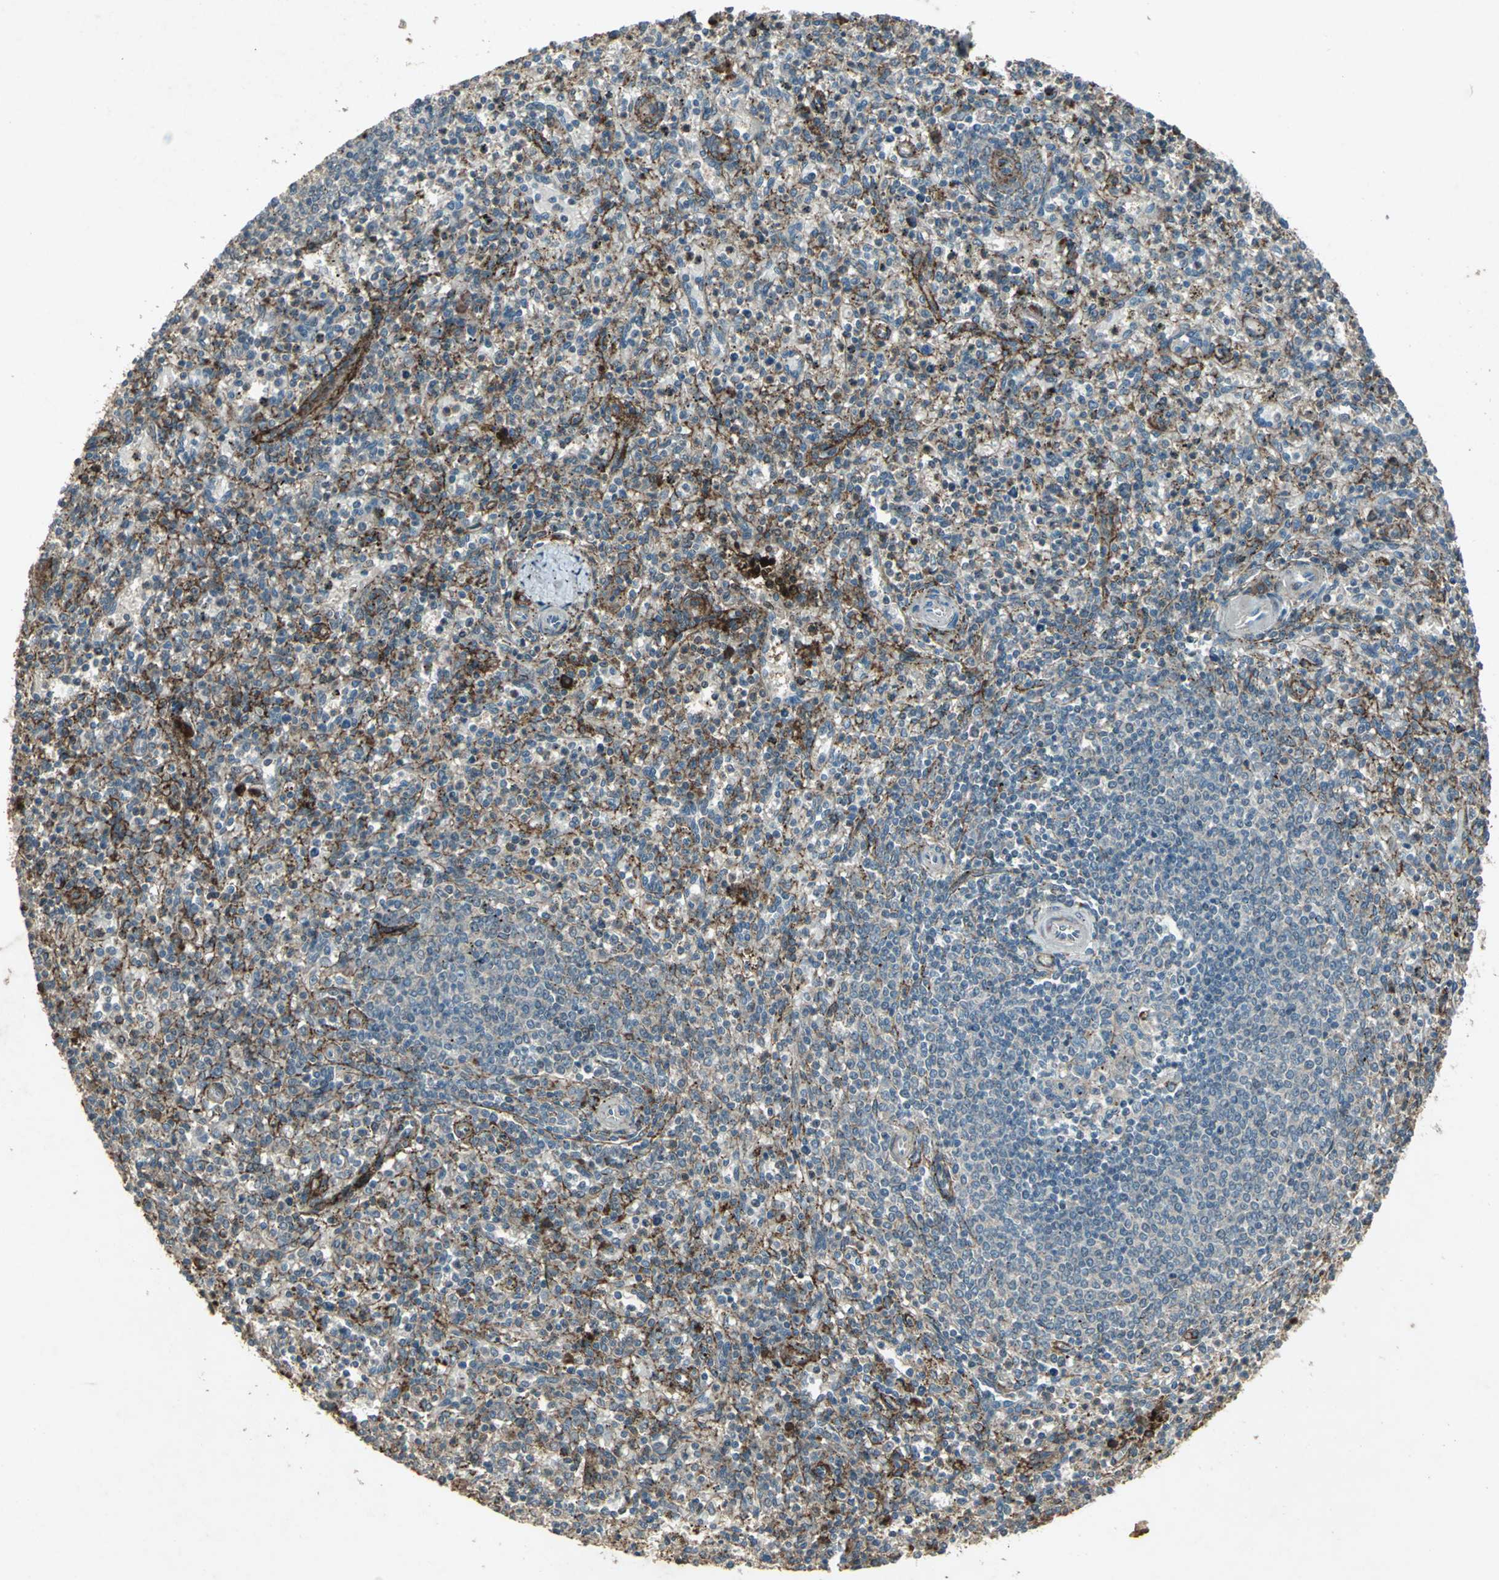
{"staining": {"intensity": "moderate", "quantity": ">75%", "location": "cytoplasmic/membranous"}, "tissue": "spleen", "cell_type": "Cells in red pulp", "image_type": "normal", "snomed": [{"axis": "morphology", "description": "Normal tissue, NOS"}, {"axis": "topography", "description": "Spleen"}], "caption": "Spleen was stained to show a protein in brown. There is medium levels of moderate cytoplasmic/membranous expression in about >75% of cells in red pulp. (Brightfield microscopy of DAB IHC at high magnification).", "gene": "SEPTIN4", "patient": {"sex": "male", "age": 72}}